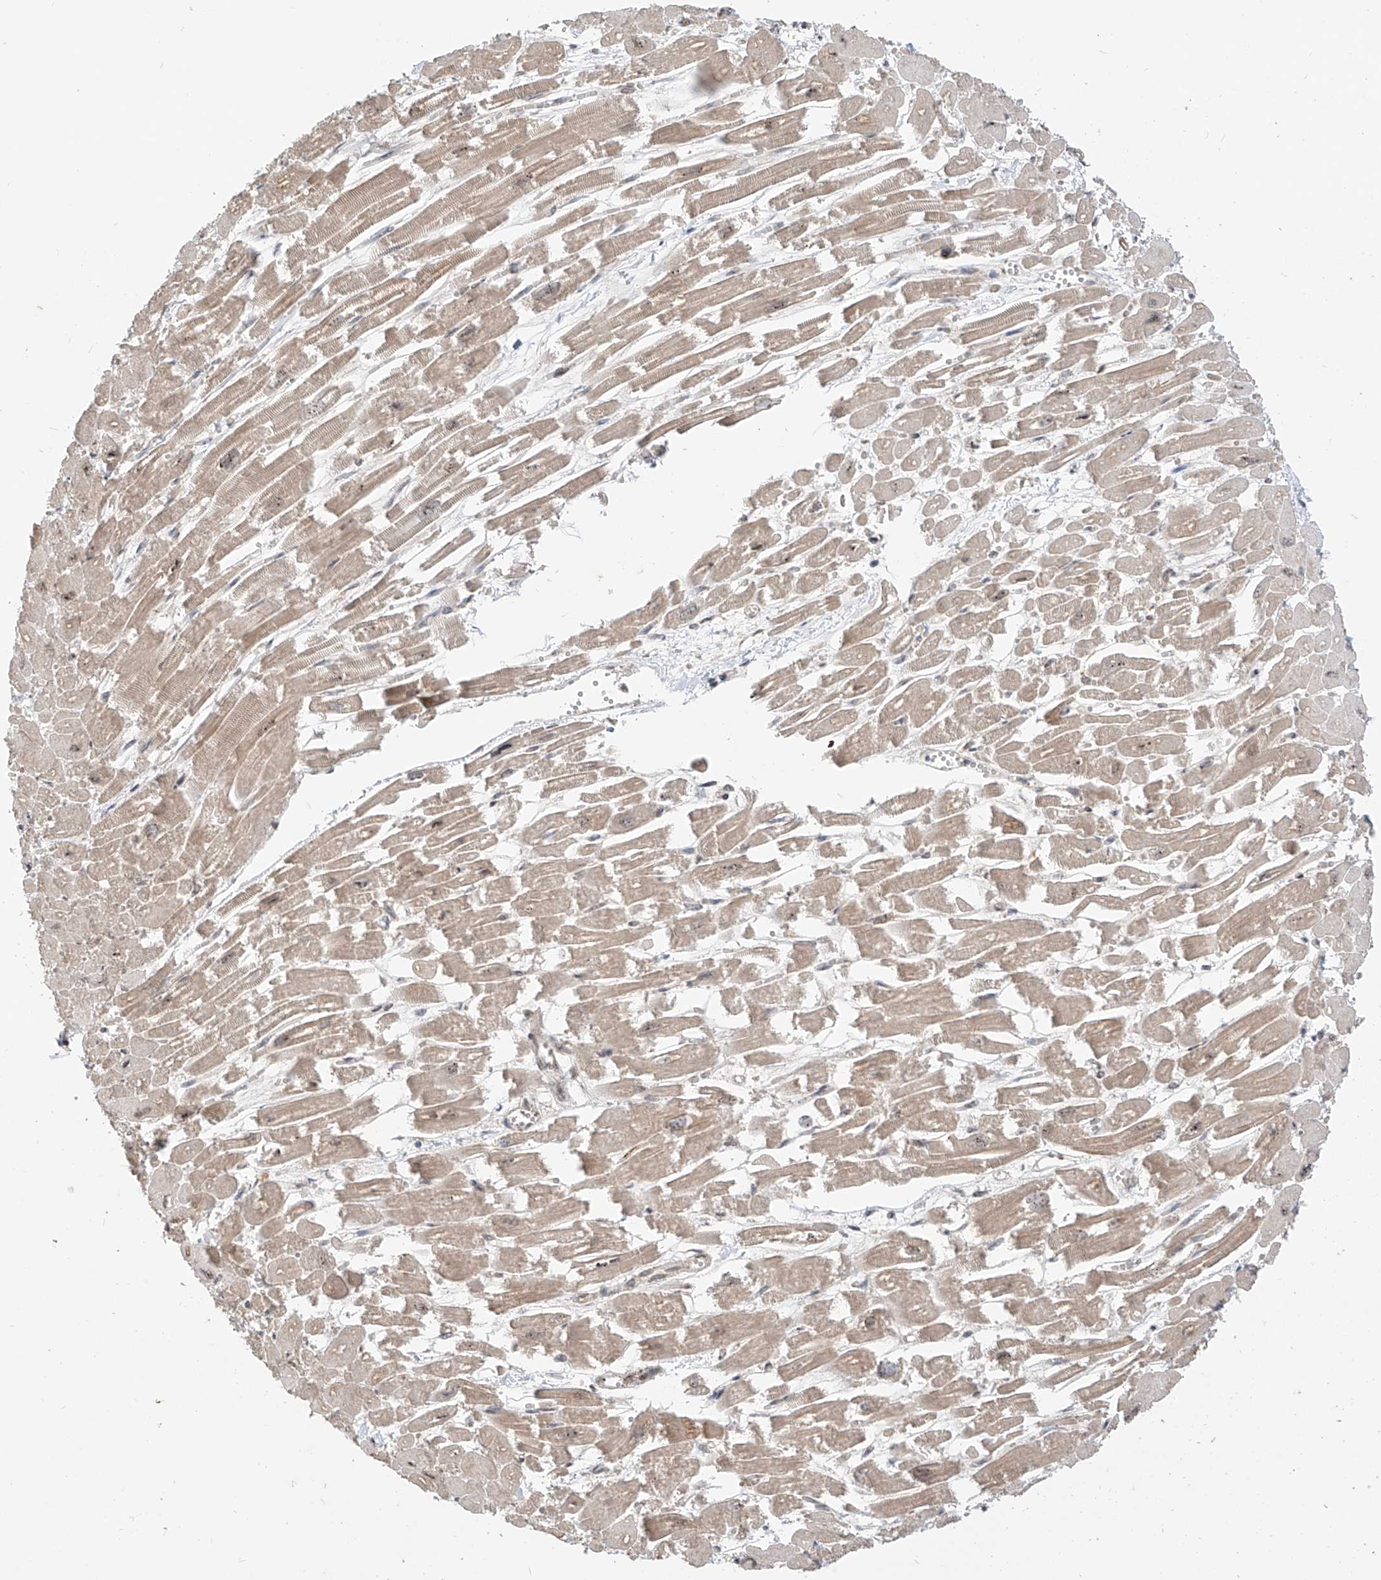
{"staining": {"intensity": "moderate", "quantity": ">75%", "location": "cytoplasmic/membranous"}, "tissue": "heart muscle", "cell_type": "Cardiomyocytes", "image_type": "normal", "snomed": [{"axis": "morphology", "description": "Normal tissue, NOS"}, {"axis": "topography", "description": "Heart"}], "caption": "Immunohistochemistry of normal human heart muscle displays medium levels of moderate cytoplasmic/membranous expression in about >75% of cardiomyocytes.", "gene": "MTUS2", "patient": {"sex": "male", "age": 54}}